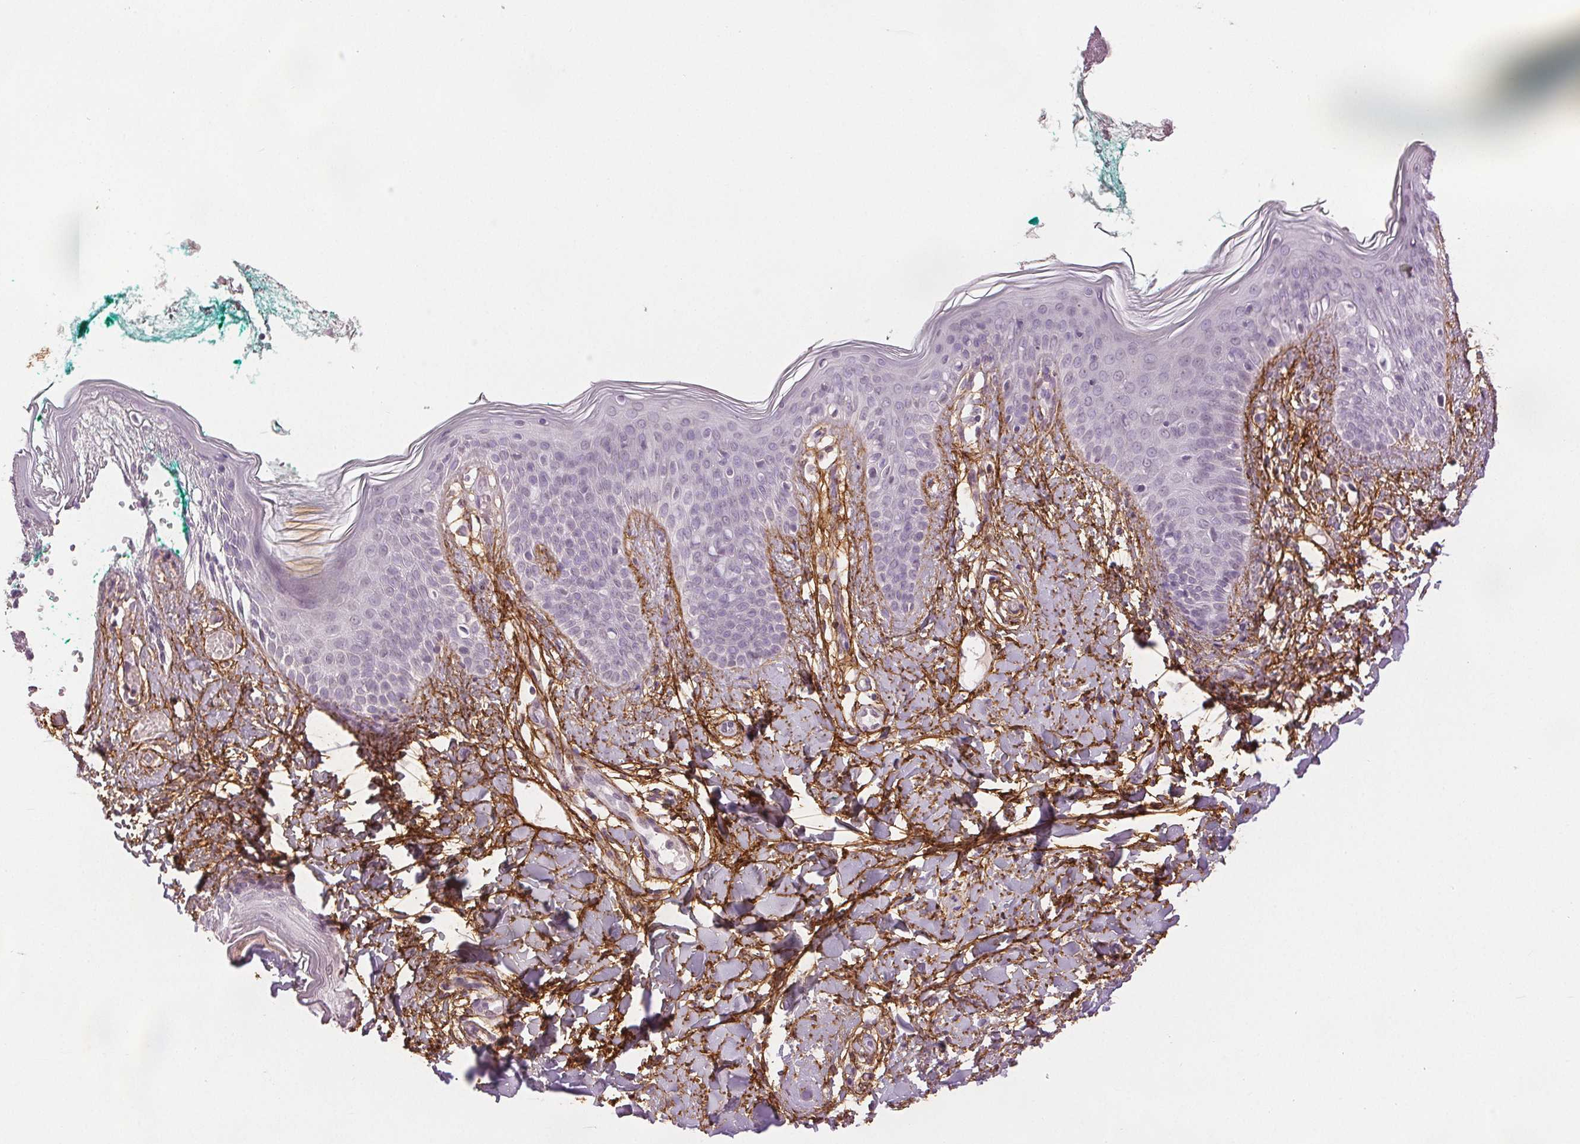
{"staining": {"intensity": "strong", "quantity": ">75%", "location": "cytoplasmic/membranous"}, "tissue": "skin", "cell_type": "Fibroblasts", "image_type": "normal", "snomed": [{"axis": "morphology", "description": "Normal tissue, NOS"}, {"axis": "topography", "description": "Skin"}], "caption": "Immunohistochemistry (IHC) (DAB) staining of benign human skin reveals strong cytoplasmic/membranous protein staining in approximately >75% of fibroblasts.", "gene": "FBN1", "patient": {"sex": "male", "age": 16}}